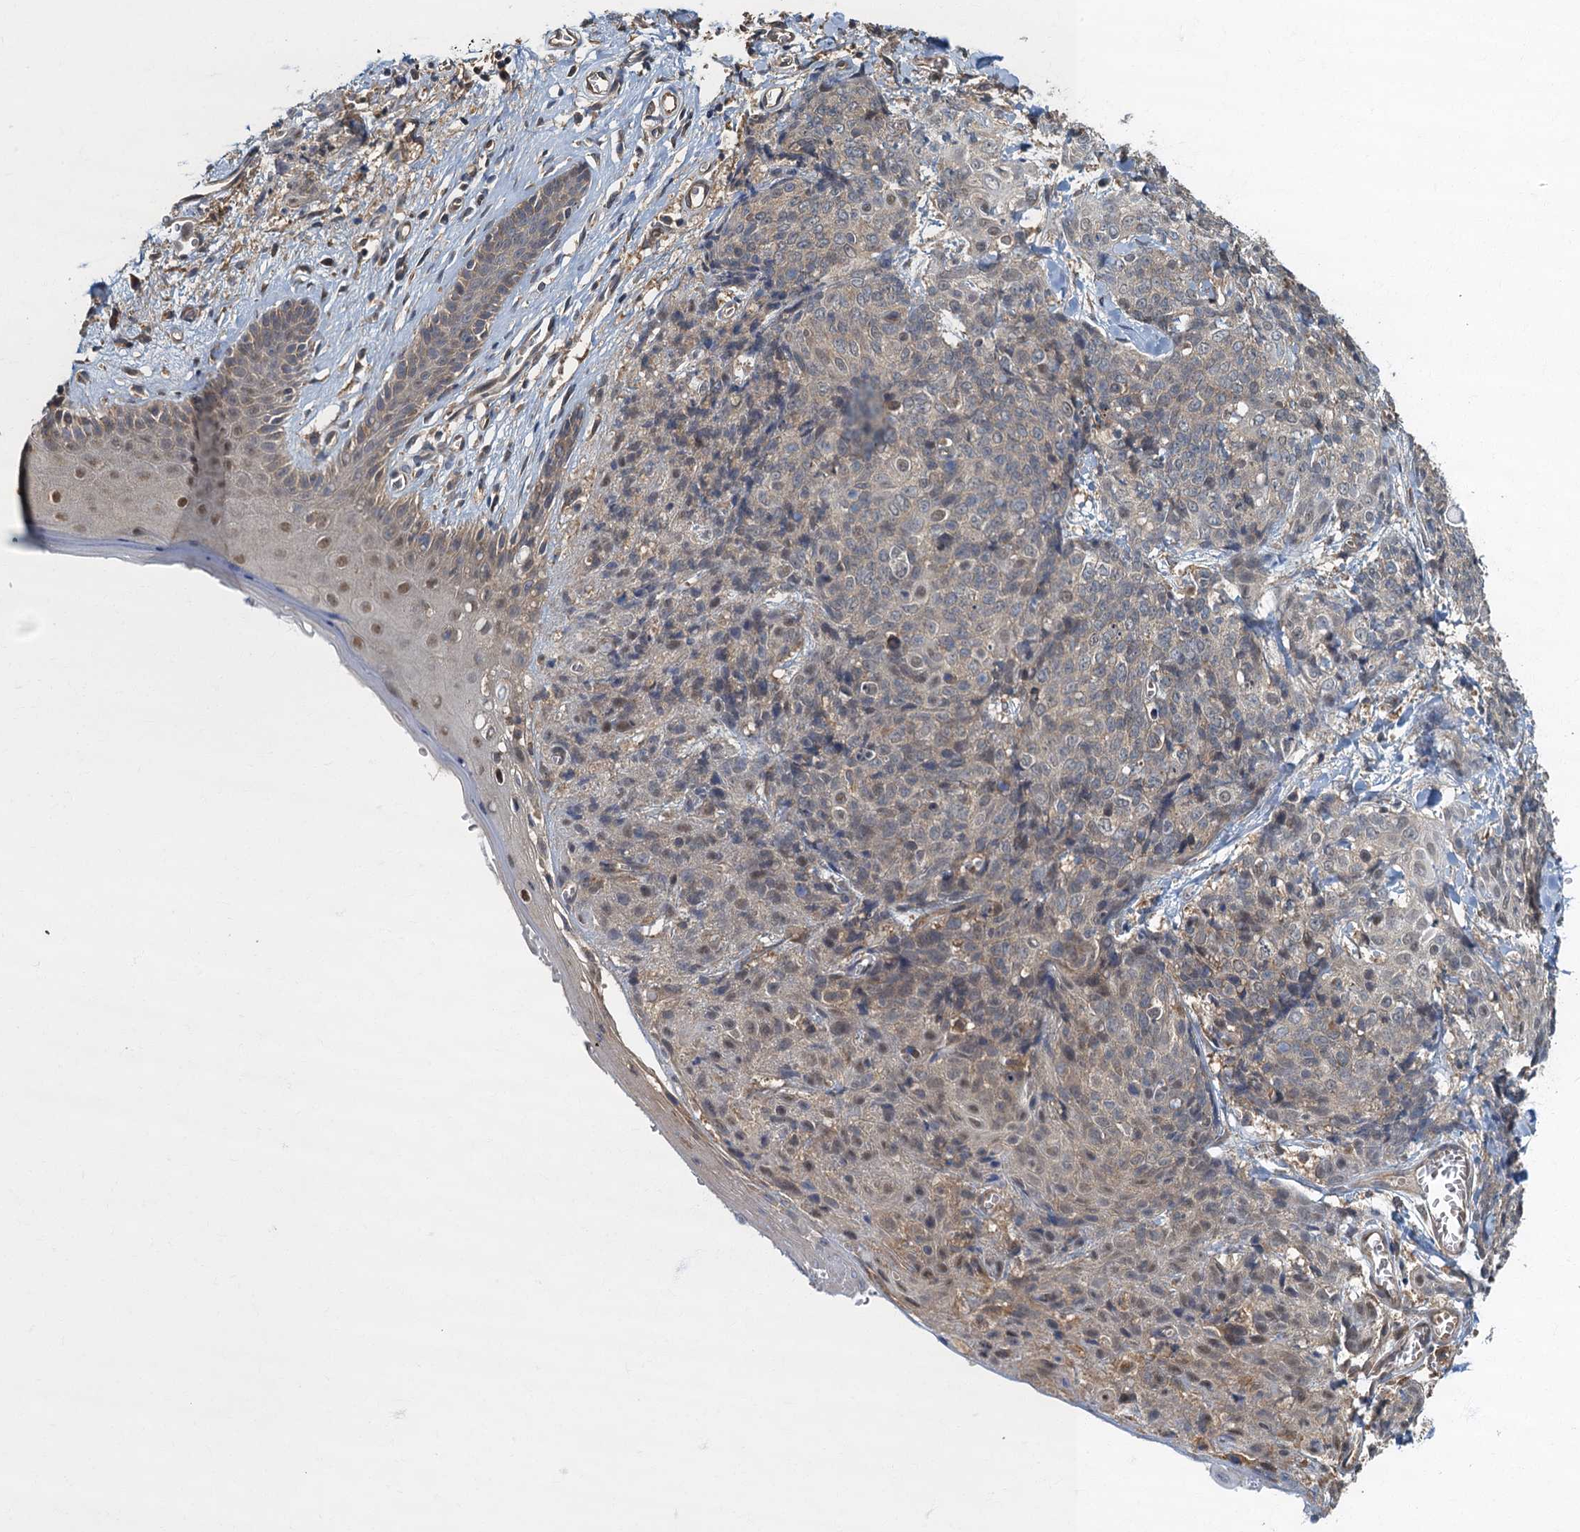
{"staining": {"intensity": "weak", "quantity": ">75%", "location": "cytoplasmic/membranous,nuclear"}, "tissue": "skin cancer", "cell_type": "Tumor cells", "image_type": "cancer", "snomed": [{"axis": "morphology", "description": "Squamous cell carcinoma, NOS"}, {"axis": "topography", "description": "Skin"}, {"axis": "topography", "description": "Vulva"}], "caption": "Skin squamous cell carcinoma was stained to show a protein in brown. There is low levels of weak cytoplasmic/membranous and nuclear positivity in approximately >75% of tumor cells. (DAB = brown stain, brightfield microscopy at high magnification).", "gene": "TBCK", "patient": {"sex": "female", "age": 85}}